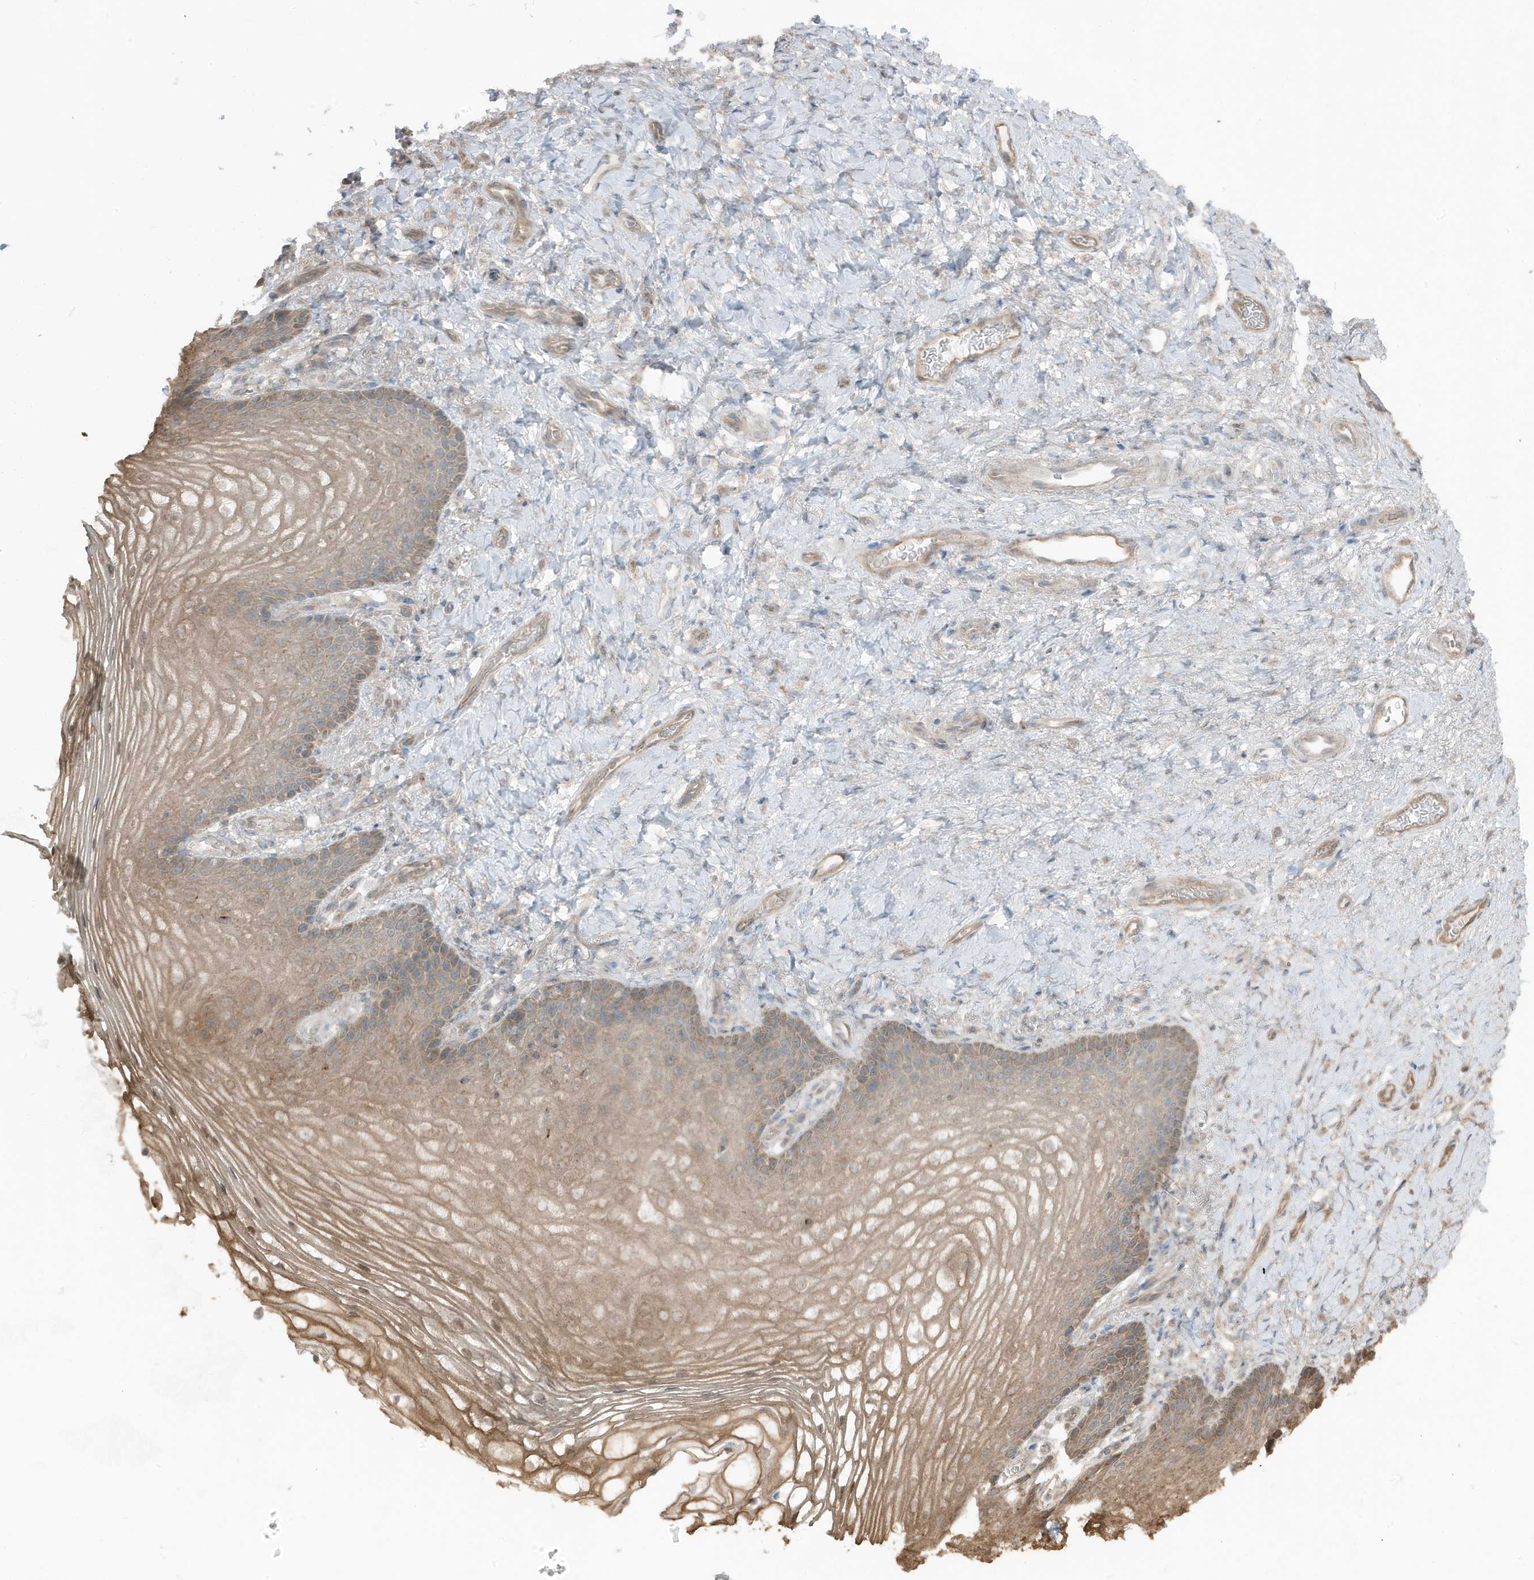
{"staining": {"intensity": "moderate", "quantity": "<25%", "location": "cytoplasmic/membranous"}, "tissue": "vagina", "cell_type": "Squamous epithelial cells", "image_type": "normal", "snomed": [{"axis": "morphology", "description": "Normal tissue, NOS"}, {"axis": "topography", "description": "Vagina"}], "caption": "A photomicrograph of human vagina stained for a protein reveals moderate cytoplasmic/membranous brown staining in squamous epithelial cells.", "gene": "AZI2", "patient": {"sex": "female", "age": 60}}